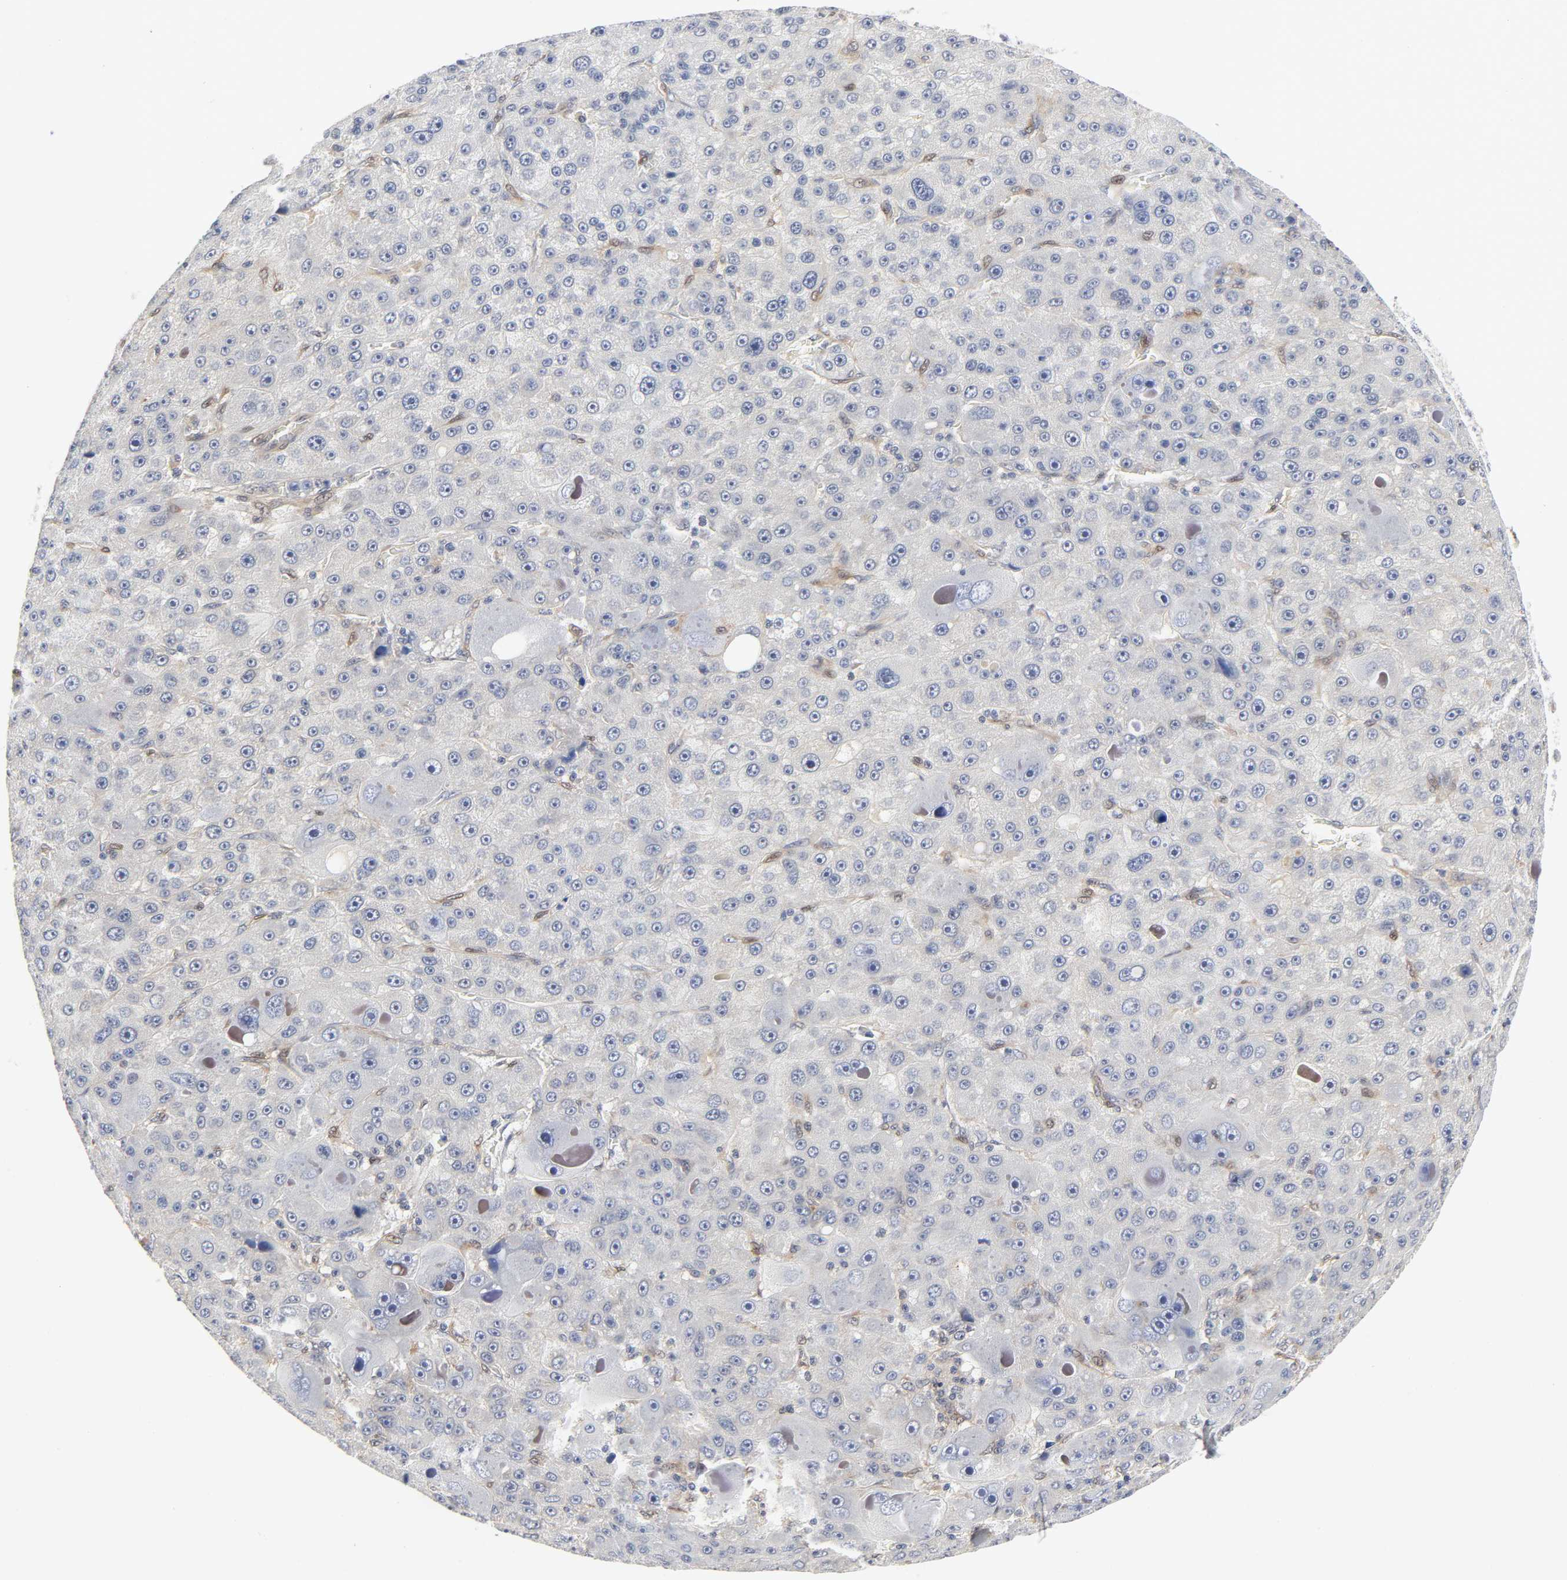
{"staining": {"intensity": "negative", "quantity": "none", "location": "none"}, "tissue": "liver cancer", "cell_type": "Tumor cells", "image_type": "cancer", "snomed": [{"axis": "morphology", "description": "Carcinoma, Hepatocellular, NOS"}, {"axis": "topography", "description": "Liver"}], "caption": "Protein analysis of liver cancer (hepatocellular carcinoma) reveals no significant staining in tumor cells.", "gene": "PTEN", "patient": {"sex": "male", "age": 76}}